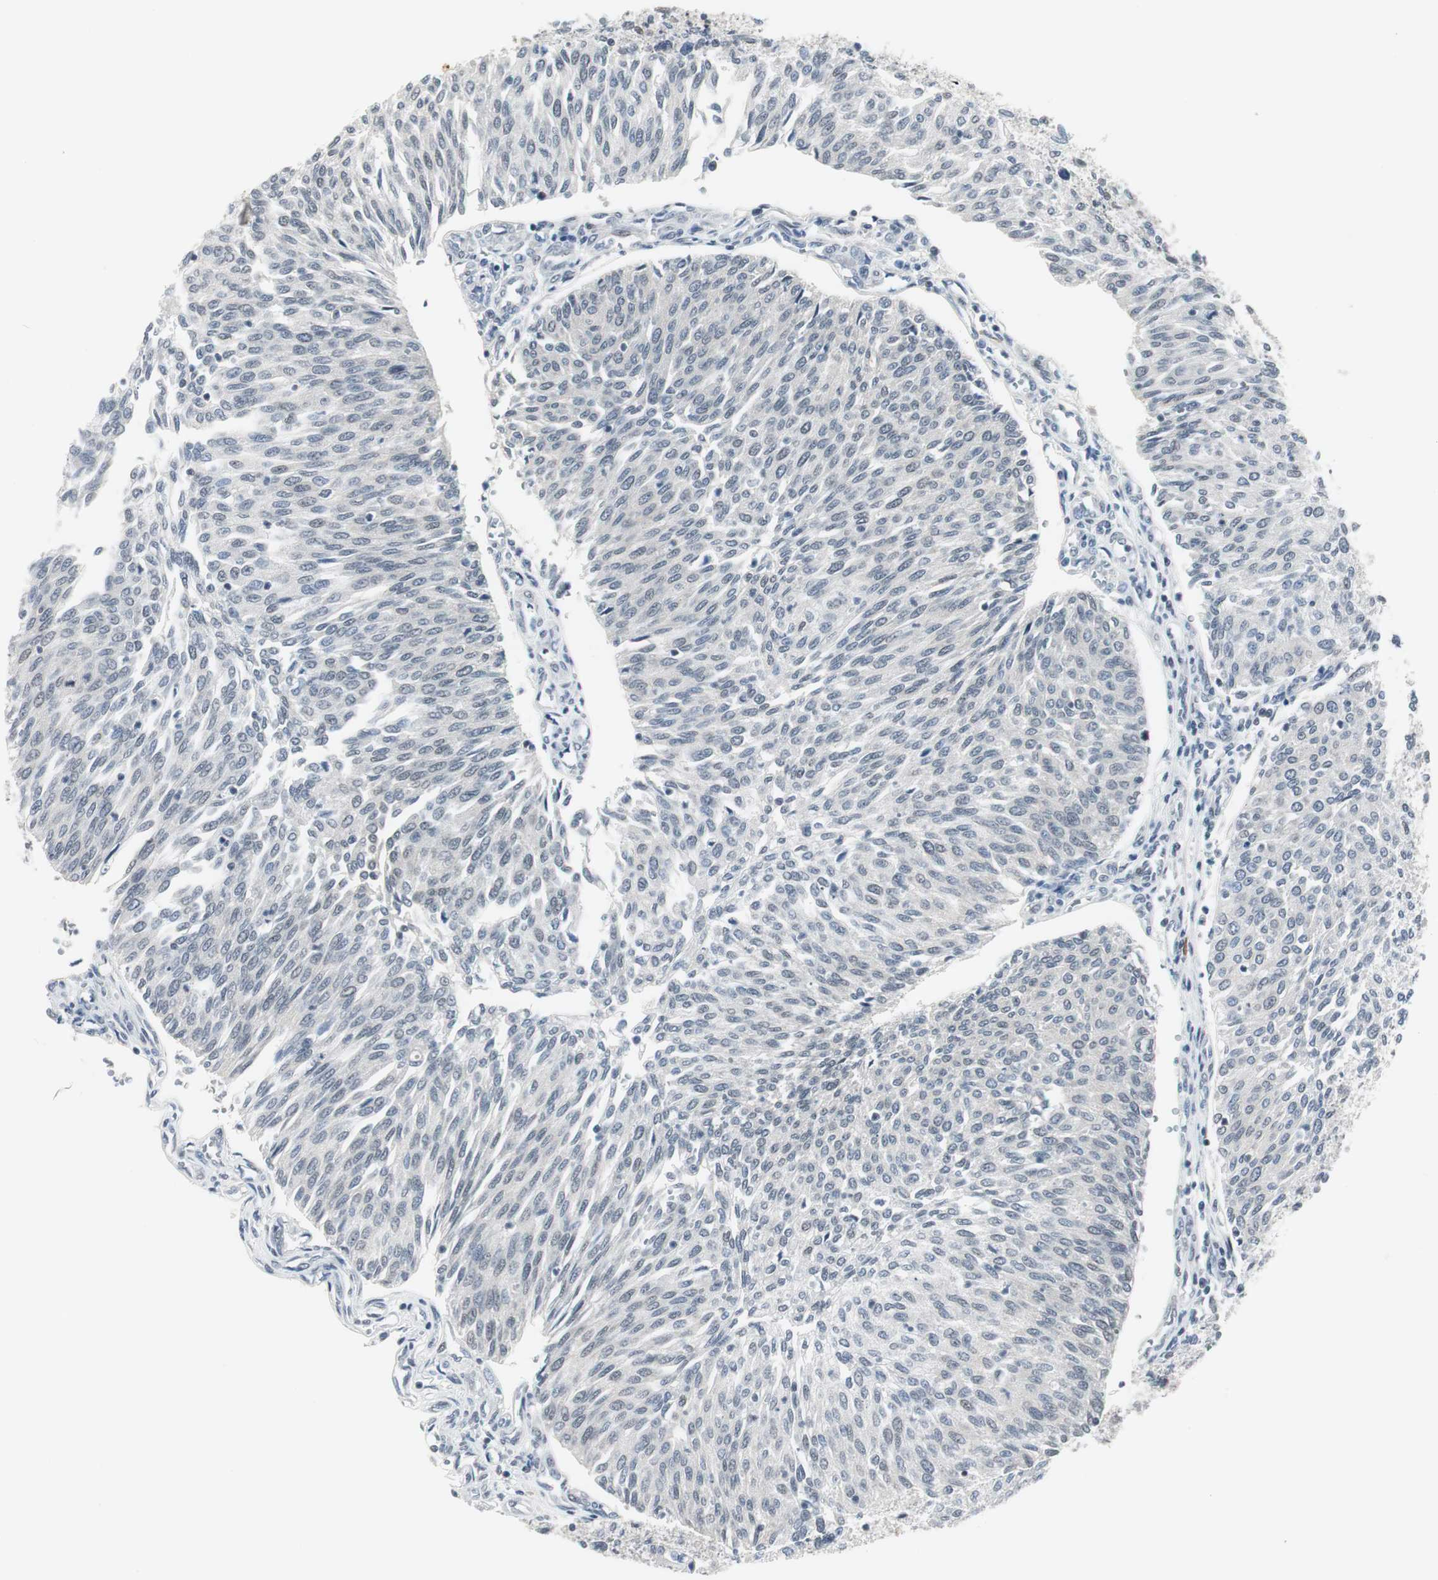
{"staining": {"intensity": "negative", "quantity": "none", "location": "none"}, "tissue": "urothelial cancer", "cell_type": "Tumor cells", "image_type": "cancer", "snomed": [{"axis": "morphology", "description": "Urothelial carcinoma, Low grade"}, {"axis": "topography", "description": "Urinary bladder"}], "caption": "High power microscopy micrograph of an immunohistochemistry micrograph of urothelial carcinoma (low-grade), revealing no significant expression in tumor cells. Brightfield microscopy of immunohistochemistry (IHC) stained with DAB (brown) and hematoxylin (blue), captured at high magnification.", "gene": "ELK1", "patient": {"sex": "female", "age": 79}}